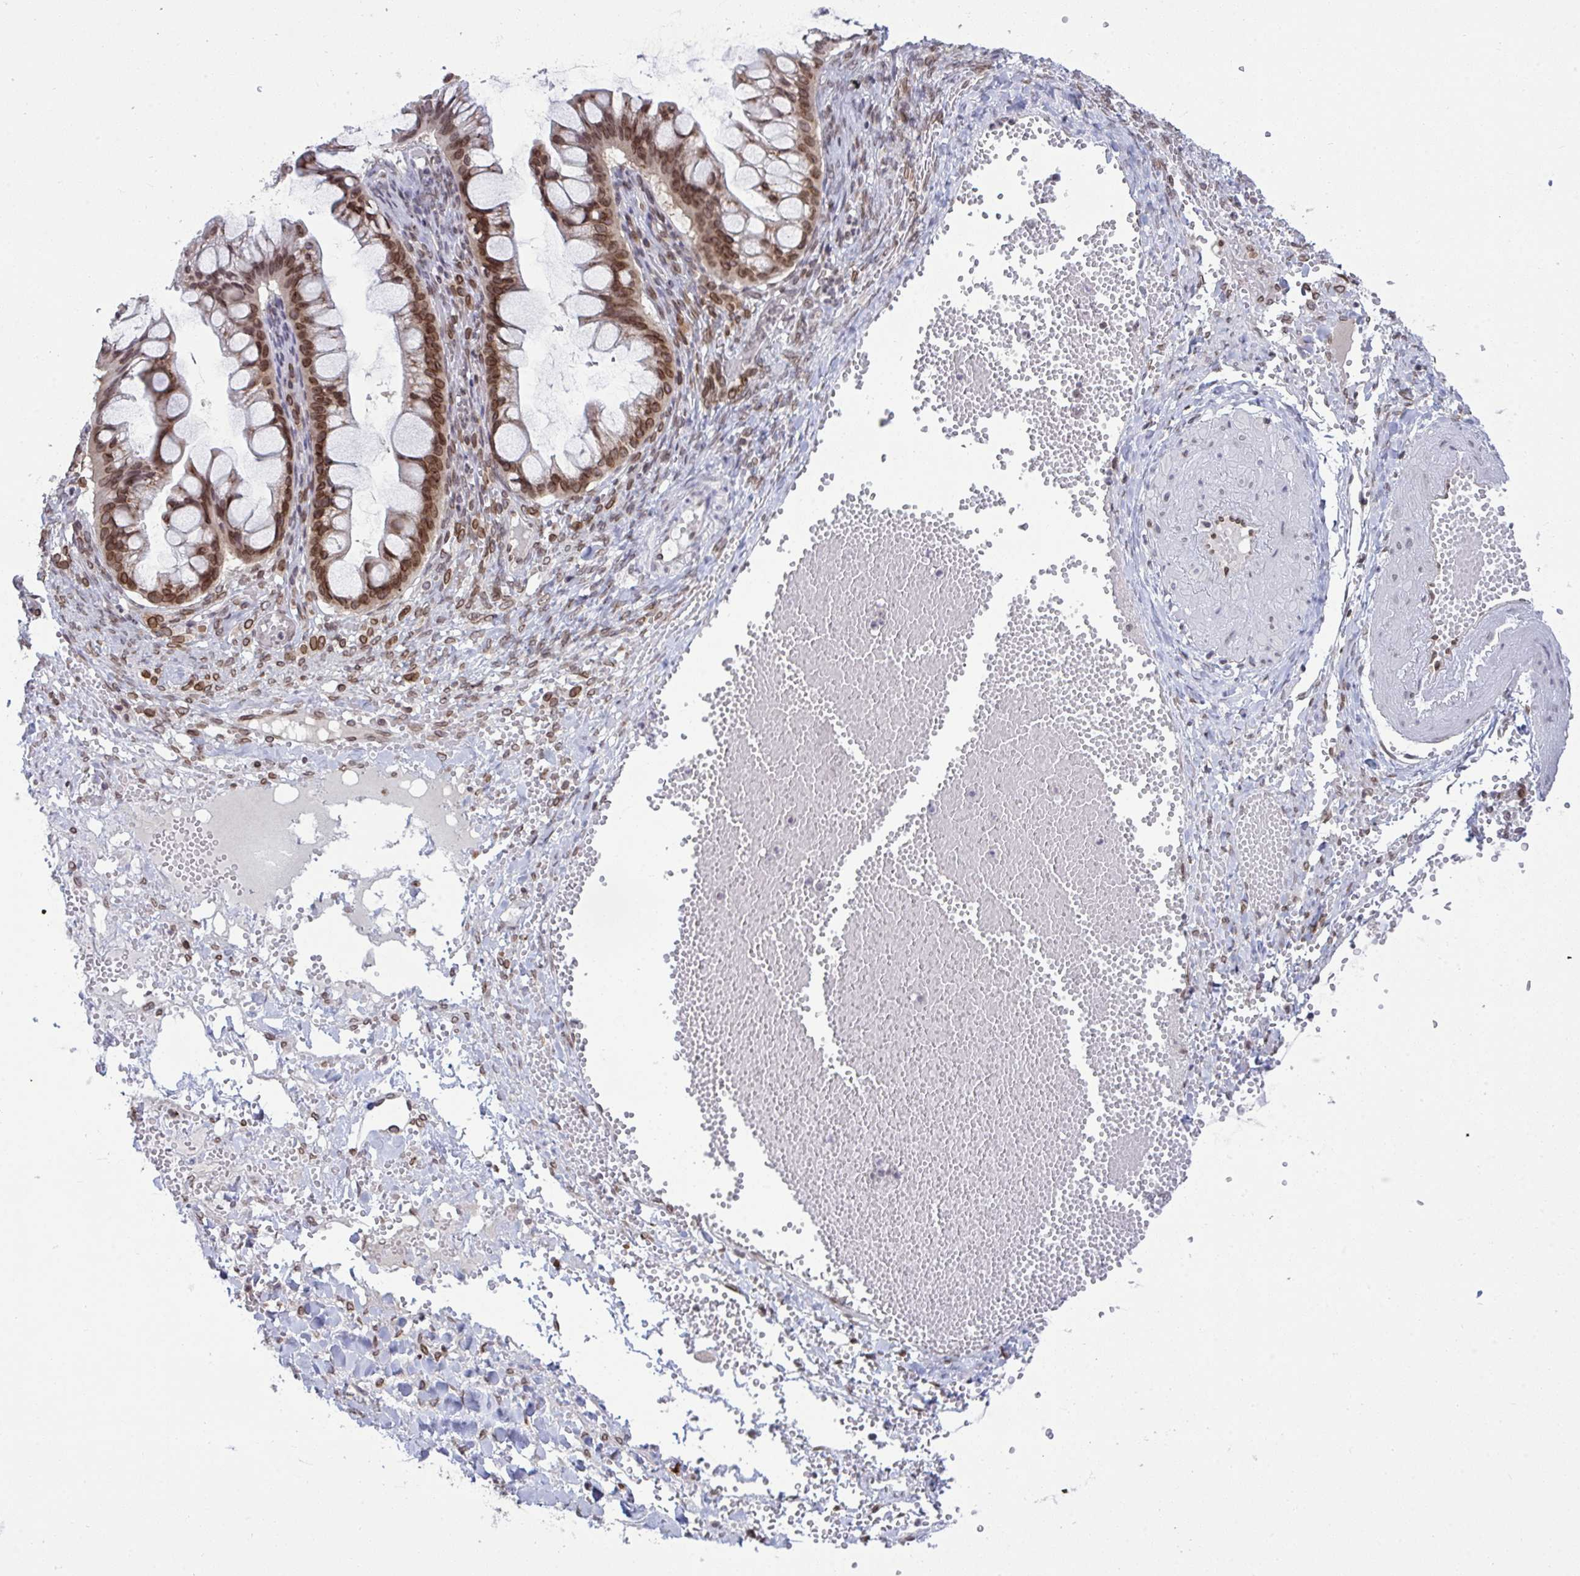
{"staining": {"intensity": "moderate", "quantity": ">75%", "location": "cytoplasmic/membranous,nuclear"}, "tissue": "ovarian cancer", "cell_type": "Tumor cells", "image_type": "cancer", "snomed": [{"axis": "morphology", "description": "Cystadenocarcinoma, mucinous, NOS"}, {"axis": "topography", "description": "Ovary"}], "caption": "DAB immunohistochemical staining of human ovarian cancer (mucinous cystadenocarcinoma) reveals moderate cytoplasmic/membranous and nuclear protein staining in approximately >75% of tumor cells.", "gene": "RANBP2", "patient": {"sex": "female", "age": 73}}